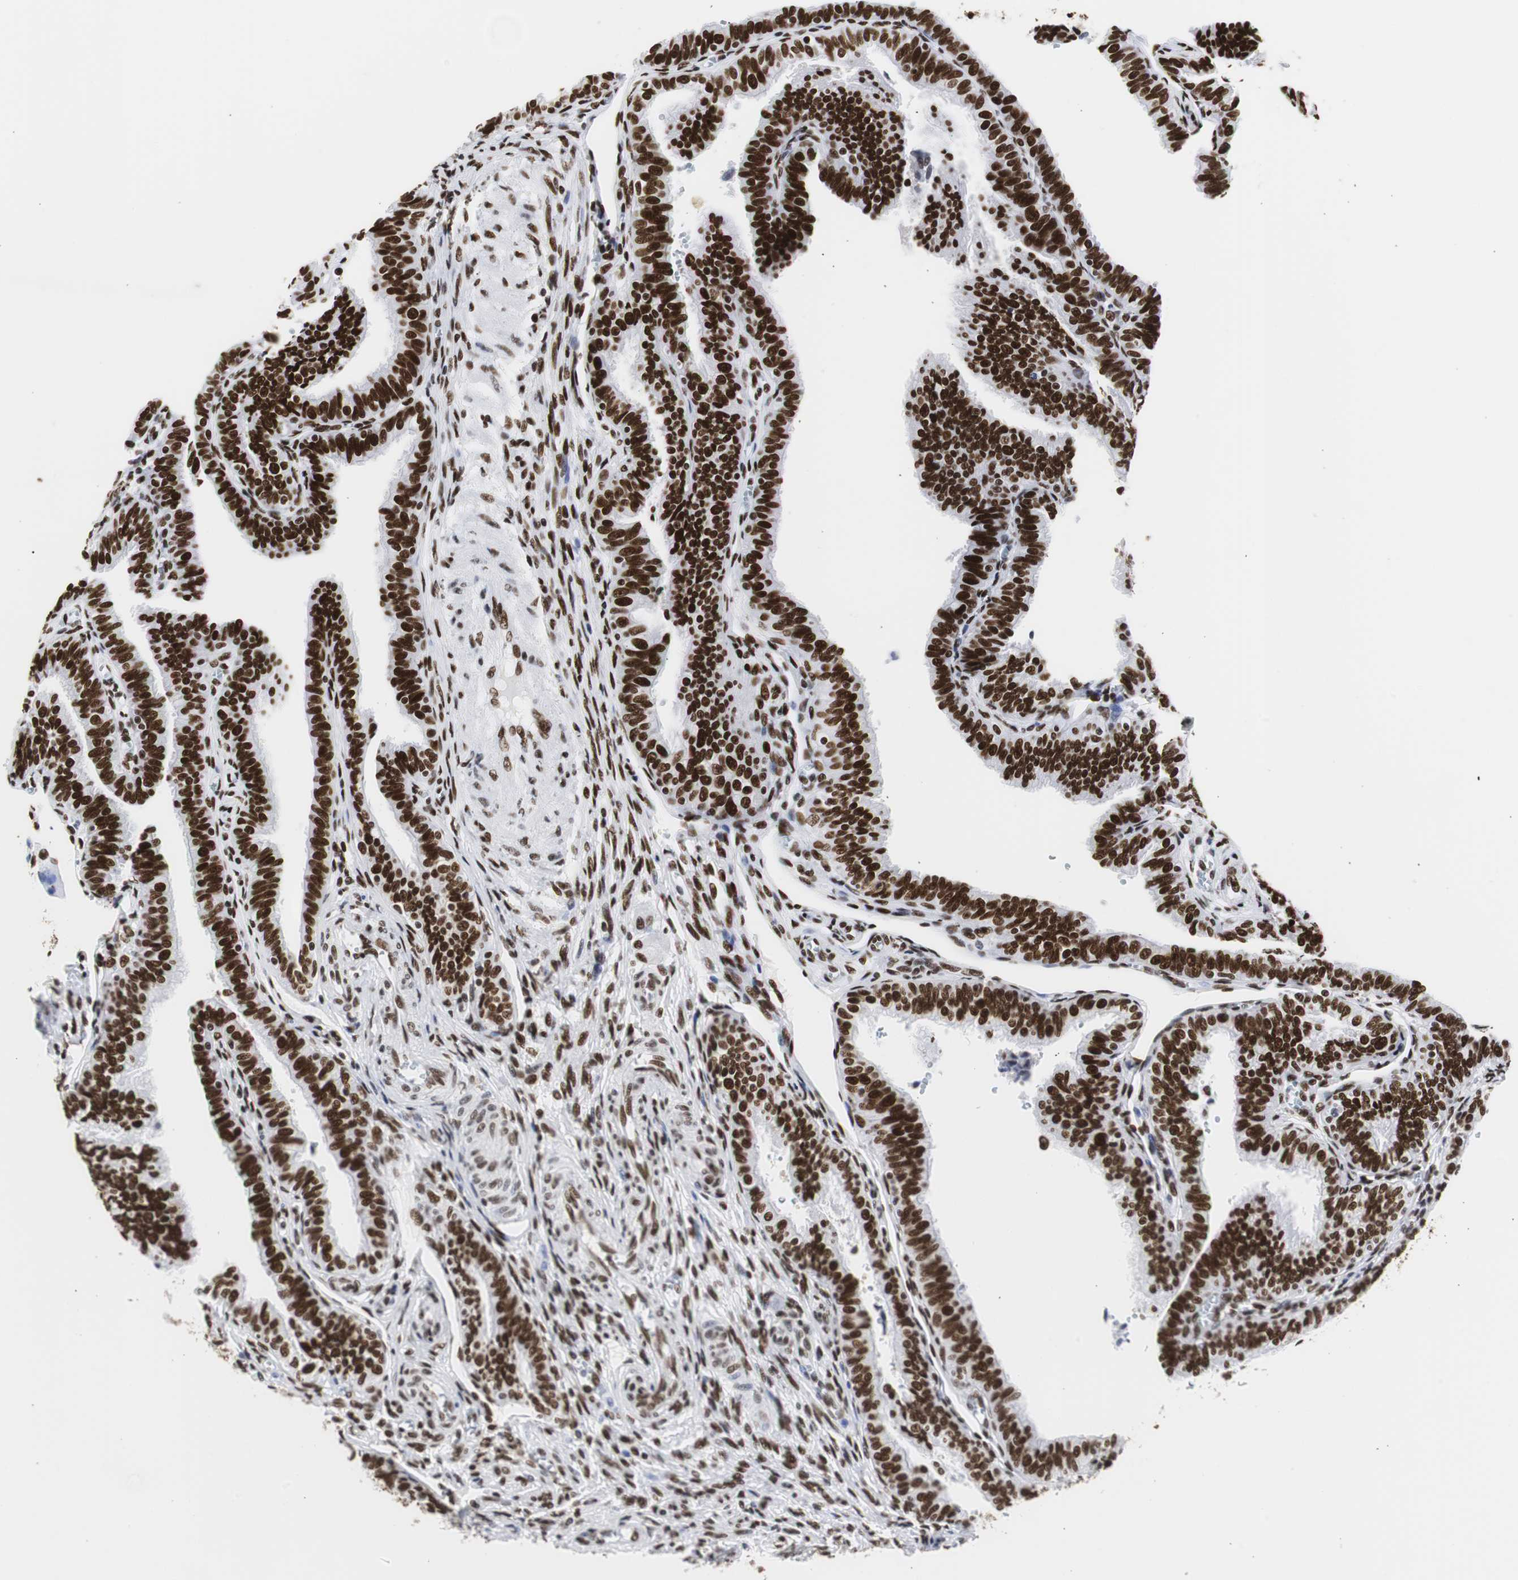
{"staining": {"intensity": "strong", "quantity": ">75%", "location": "nuclear"}, "tissue": "fallopian tube", "cell_type": "Glandular cells", "image_type": "normal", "snomed": [{"axis": "morphology", "description": "Normal tissue, NOS"}, {"axis": "topography", "description": "Fallopian tube"}], "caption": "Fallopian tube was stained to show a protein in brown. There is high levels of strong nuclear expression in approximately >75% of glandular cells. (Stains: DAB in brown, nuclei in blue, Microscopy: brightfield microscopy at high magnification).", "gene": "HNRNPH2", "patient": {"sex": "female", "age": 46}}